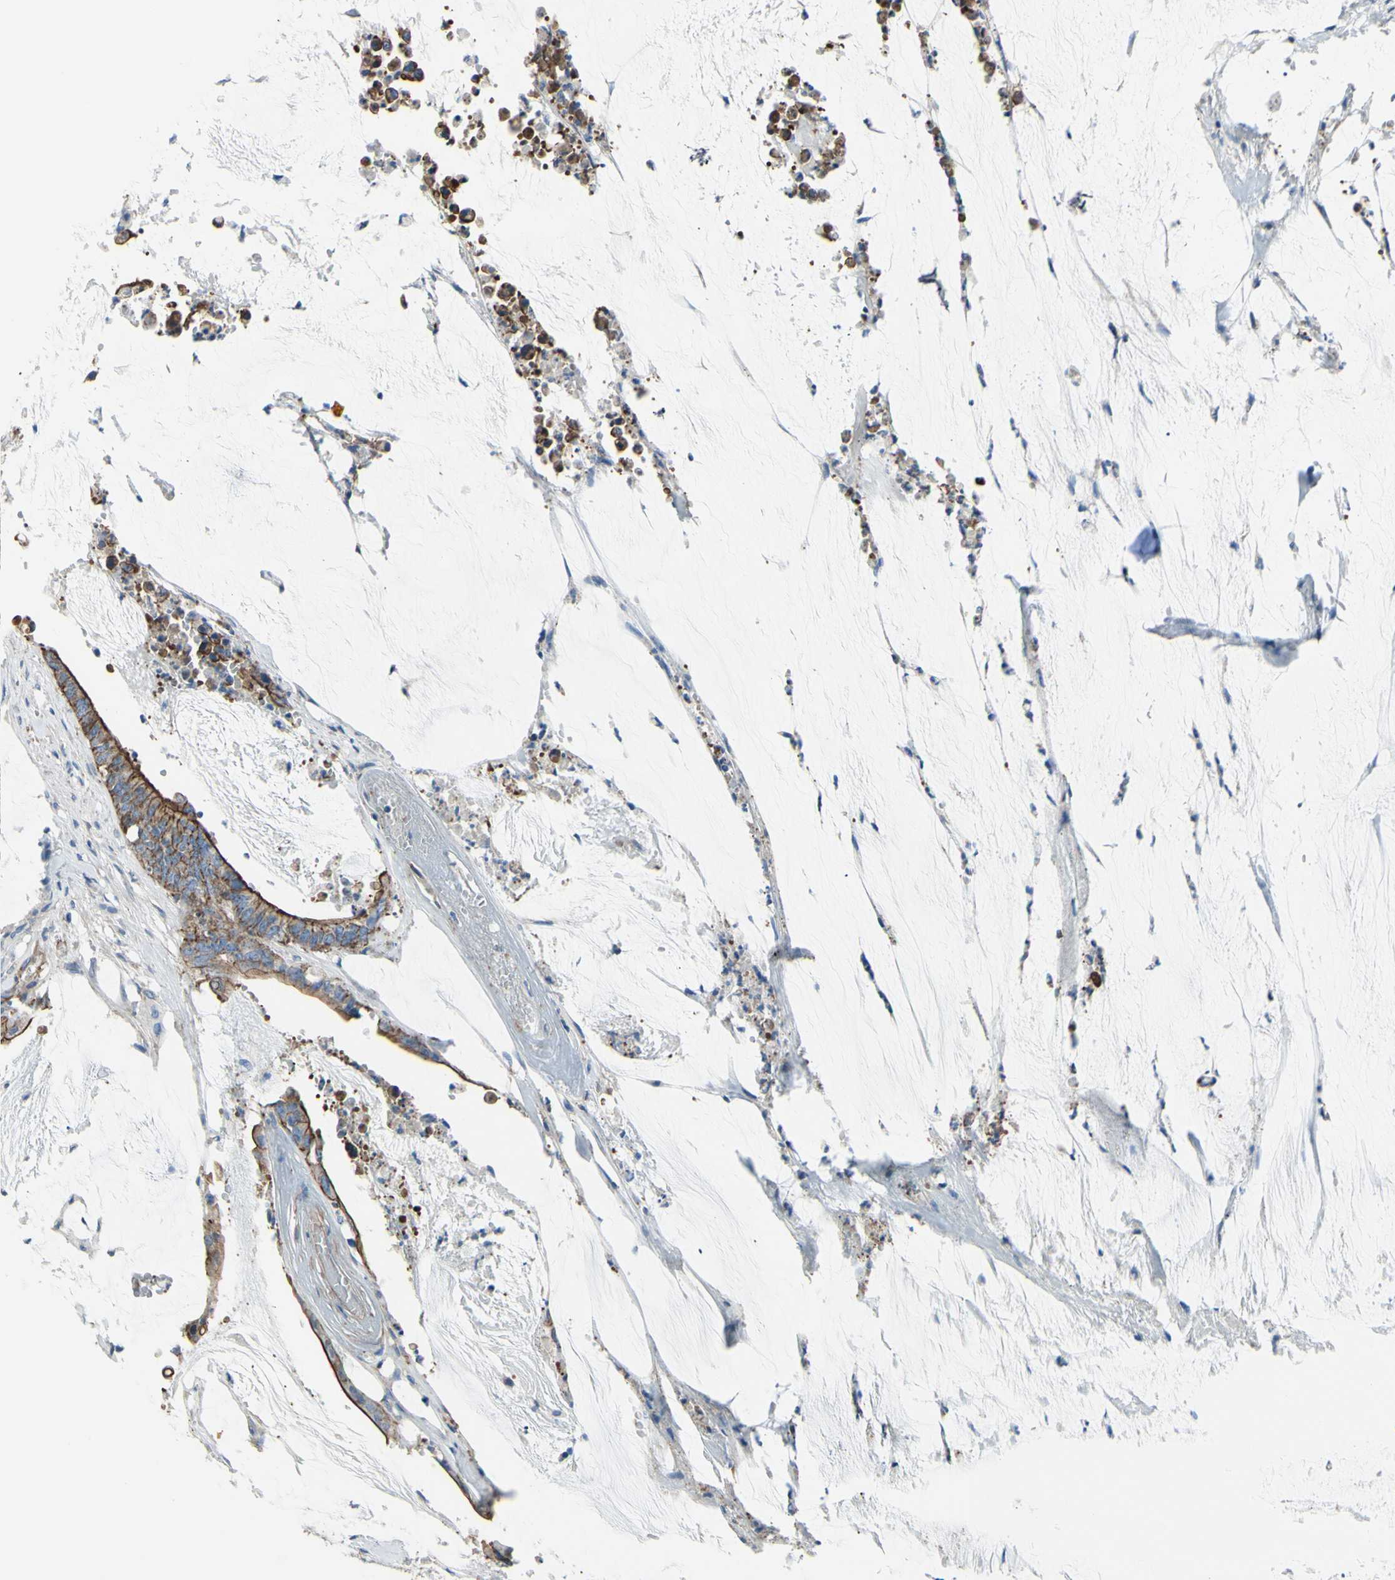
{"staining": {"intensity": "strong", "quantity": ">75%", "location": "cytoplasmic/membranous"}, "tissue": "colorectal cancer", "cell_type": "Tumor cells", "image_type": "cancer", "snomed": [{"axis": "morphology", "description": "Adenocarcinoma, NOS"}, {"axis": "topography", "description": "Rectum"}], "caption": "Colorectal cancer (adenocarcinoma) tissue reveals strong cytoplasmic/membranous staining in approximately >75% of tumor cells", "gene": "TPBG", "patient": {"sex": "female", "age": 66}}